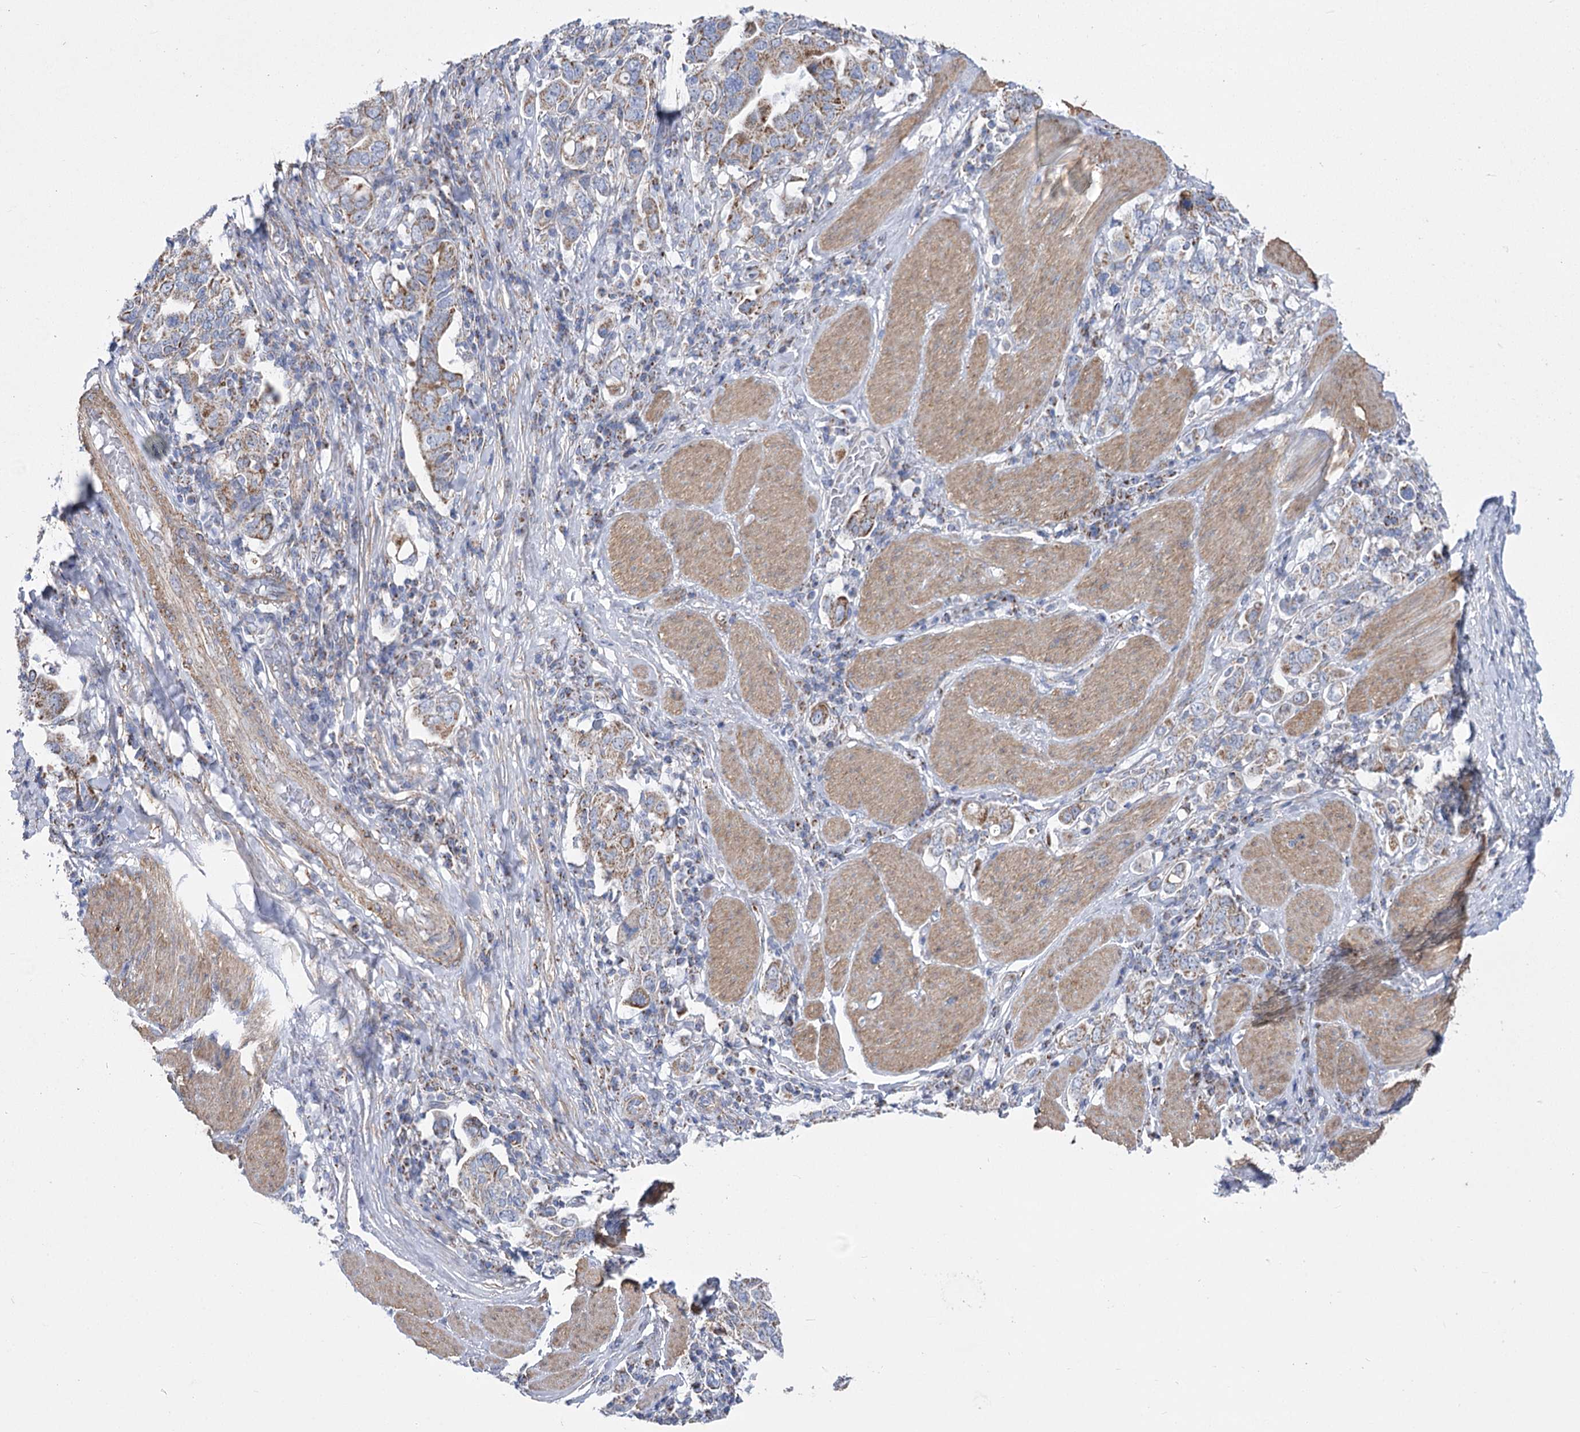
{"staining": {"intensity": "moderate", "quantity": "25%-75%", "location": "cytoplasmic/membranous"}, "tissue": "stomach cancer", "cell_type": "Tumor cells", "image_type": "cancer", "snomed": [{"axis": "morphology", "description": "Adenocarcinoma, NOS"}, {"axis": "topography", "description": "Stomach, upper"}], "caption": "High-magnification brightfield microscopy of stomach adenocarcinoma stained with DAB (brown) and counterstained with hematoxylin (blue). tumor cells exhibit moderate cytoplasmic/membranous positivity is identified in about25%-75% of cells.", "gene": "PDHB", "patient": {"sex": "male", "age": 62}}